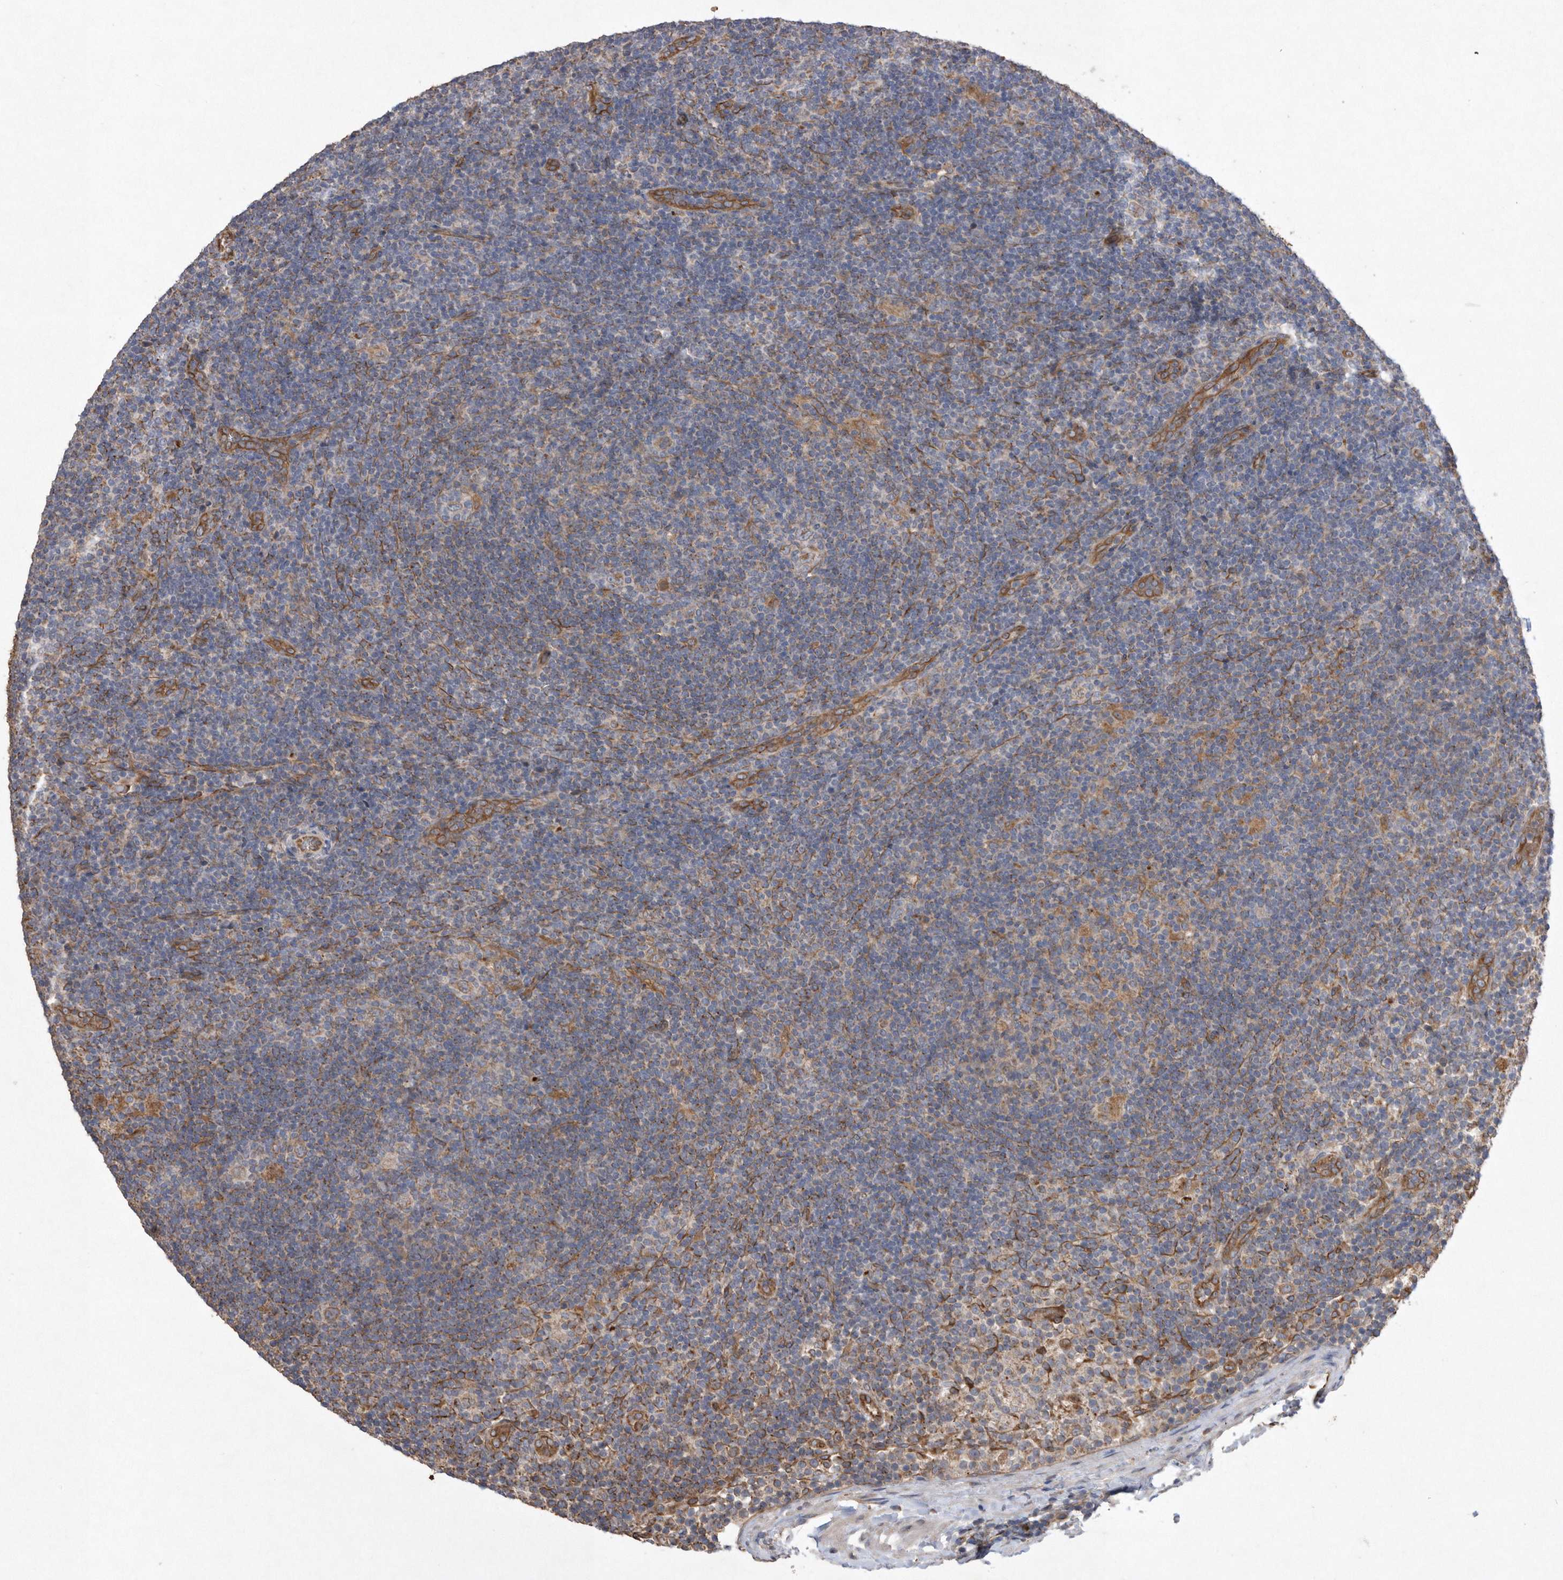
{"staining": {"intensity": "moderate", "quantity": "25%-75%", "location": "cytoplasmic/membranous"}, "tissue": "lymphoma", "cell_type": "Tumor cells", "image_type": "cancer", "snomed": [{"axis": "morphology", "description": "Hodgkin's disease, NOS"}, {"axis": "topography", "description": "Lymph node"}], "caption": "This is a photomicrograph of immunohistochemistry staining of lymphoma, which shows moderate staining in the cytoplasmic/membranous of tumor cells.", "gene": "PON2", "patient": {"sex": "female", "age": 57}}